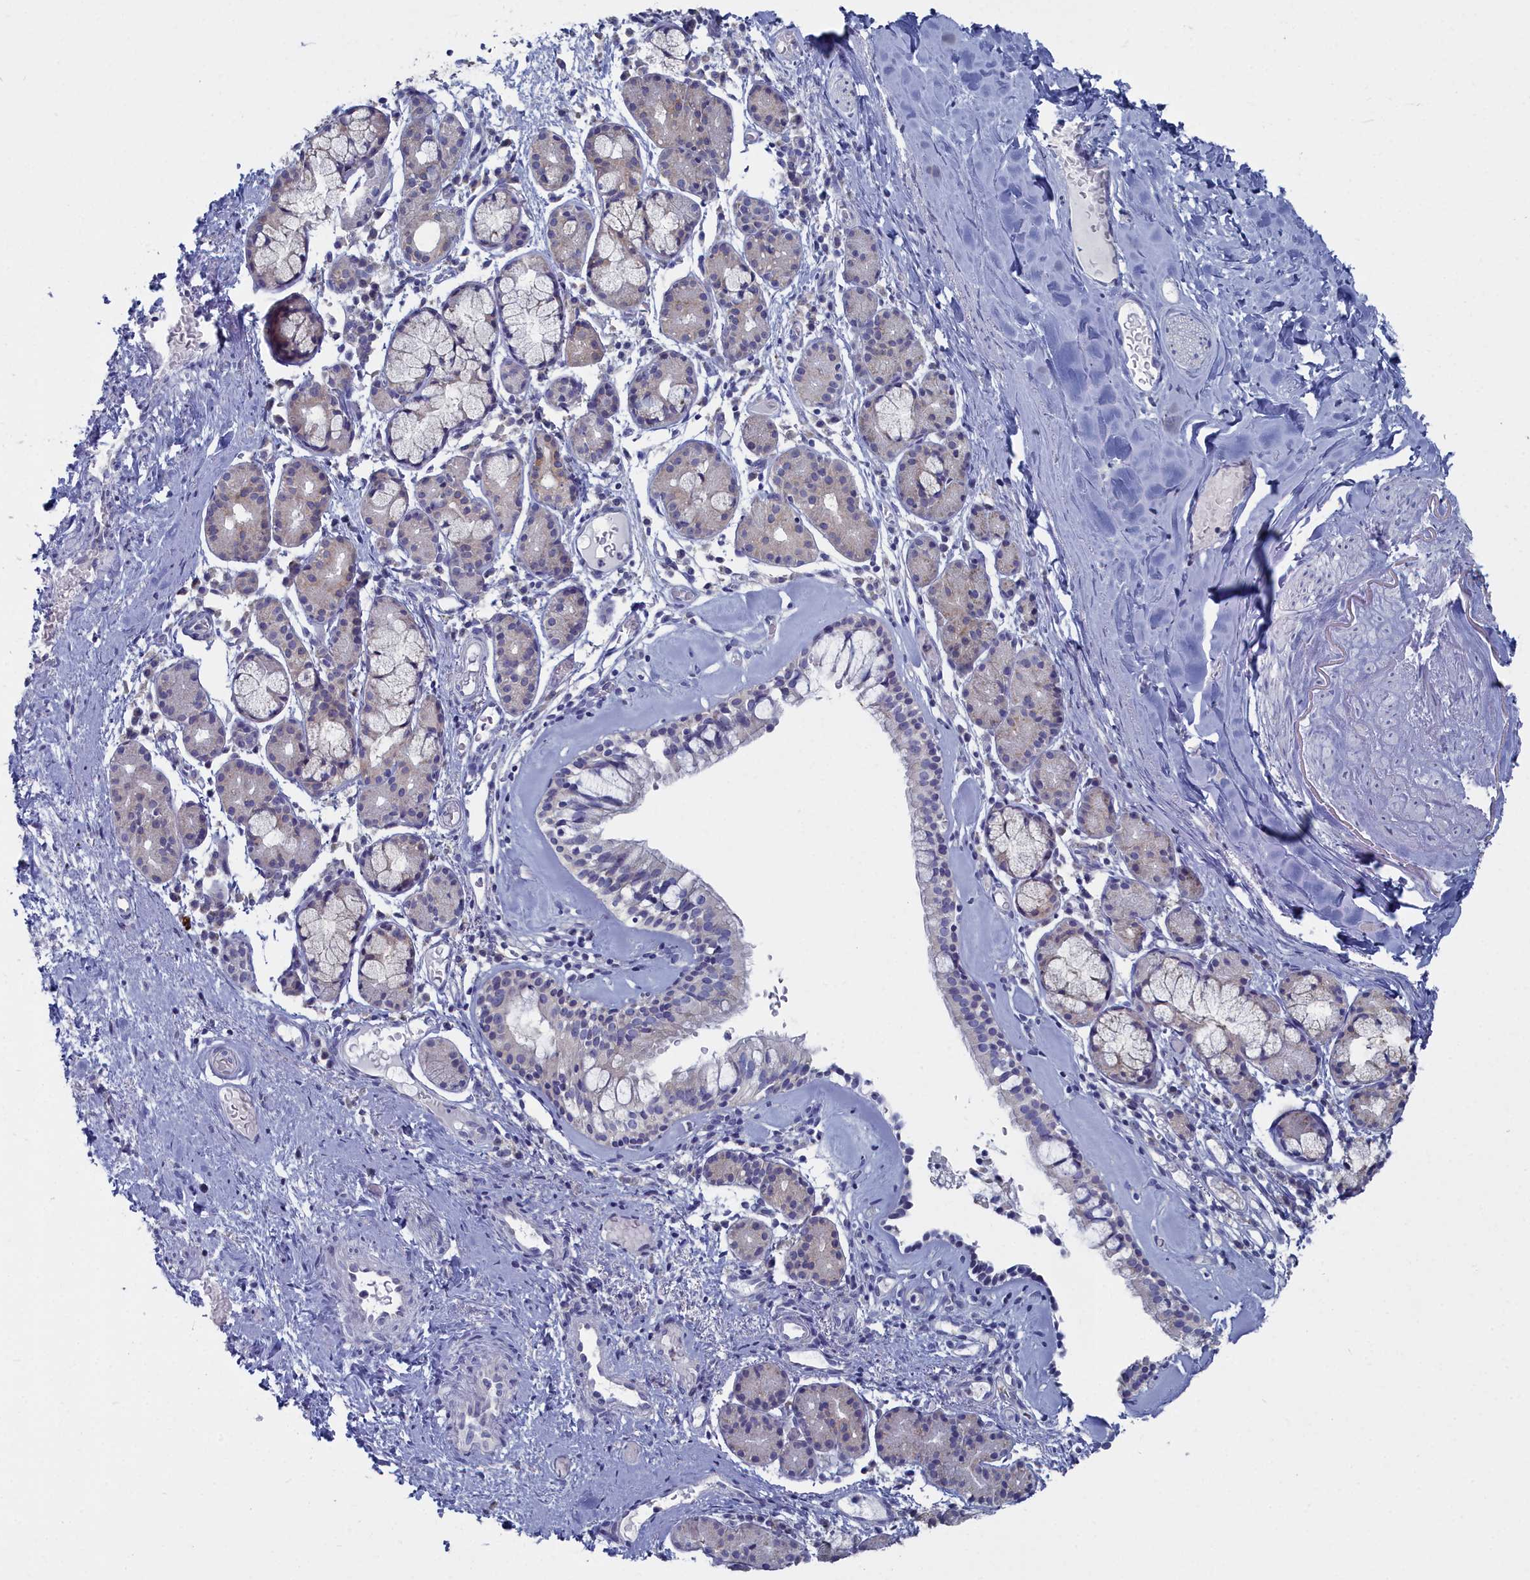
{"staining": {"intensity": "weak", "quantity": "<25%", "location": "cytoplasmic/membranous"}, "tissue": "nasopharynx", "cell_type": "Respiratory epithelial cells", "image_type": "normal", "snomed": [{"axis": "morphology", "description": "Normal tissue, NOS"}, {"axis": "topography", "description": "Nasopharynx"}], "caption": "This histopathology image is of normal nasopharynx stained with IHC to label a protein in brown with the nuclei are counter-stained blue. There is no expression in respiratory epithelial cells. The staining was performed using DAB to visualize the protein expression in brown, while the nuclei were stained in blue with hematoxylin (Magnification: 20x).", "gene": "CCDC149", "patient": {"sex": "male", "age": 82}}